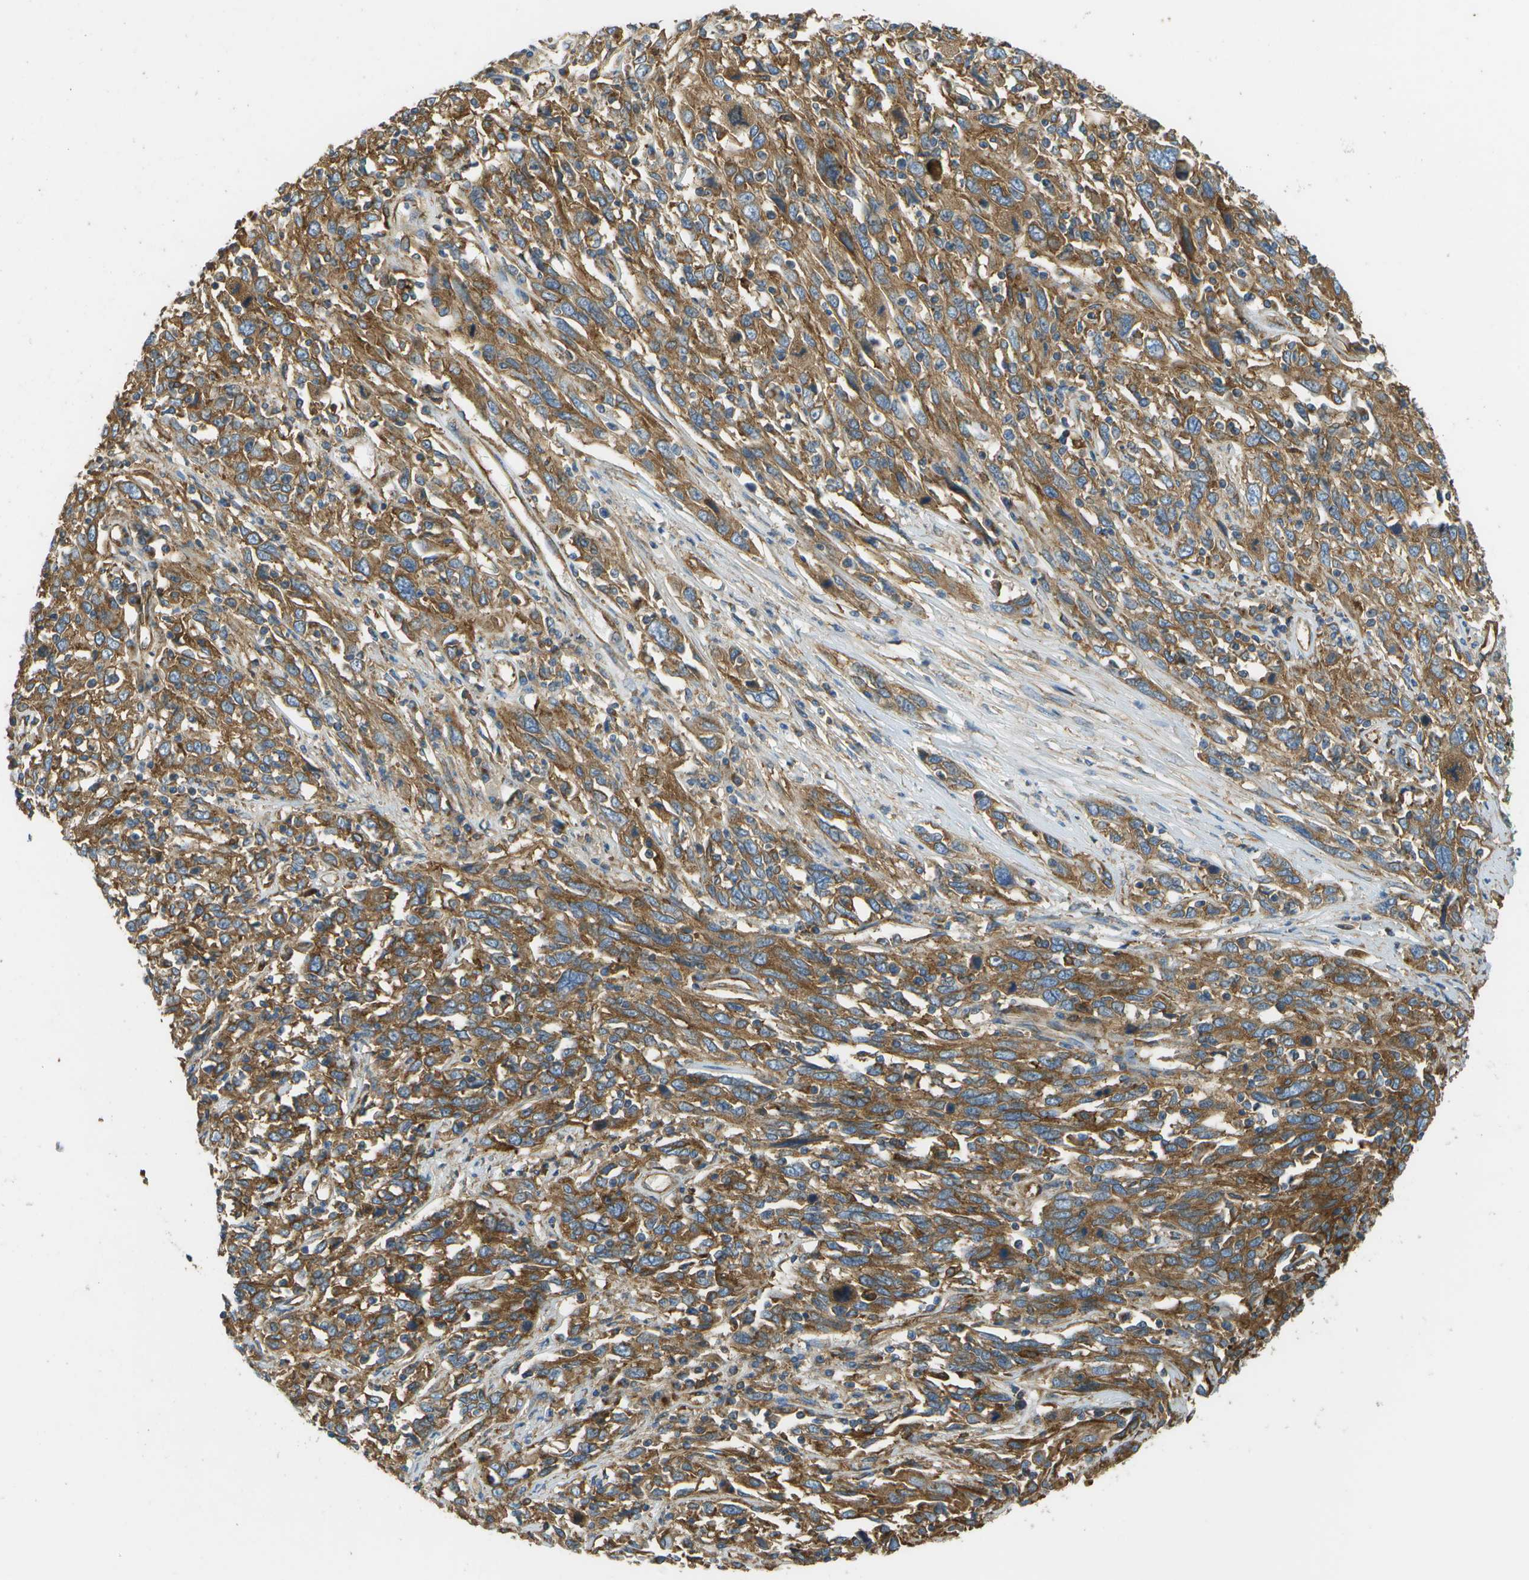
{"staining": {"intensity": "strong", "quantity": ">75%", "location": "cytoplasmic/membranous"}, "tissue": "cervical cancer", "cell_type": "Tumor cells", "image_type": "cancer", "snomed": [{"axis": "morphology", "description": "Squamous cell carcinoma, NOS"}, {"axis": "topography", "description": "Cervix"}], "caption": "This is an image of immunohistochemistry staining of squamous cell carcinoma (cervical), which shows strong staining in the cytoplasmic/membranous of tumor cells.", "gene": "CLTC", "patient": {"sex": "female", "age": 46}}